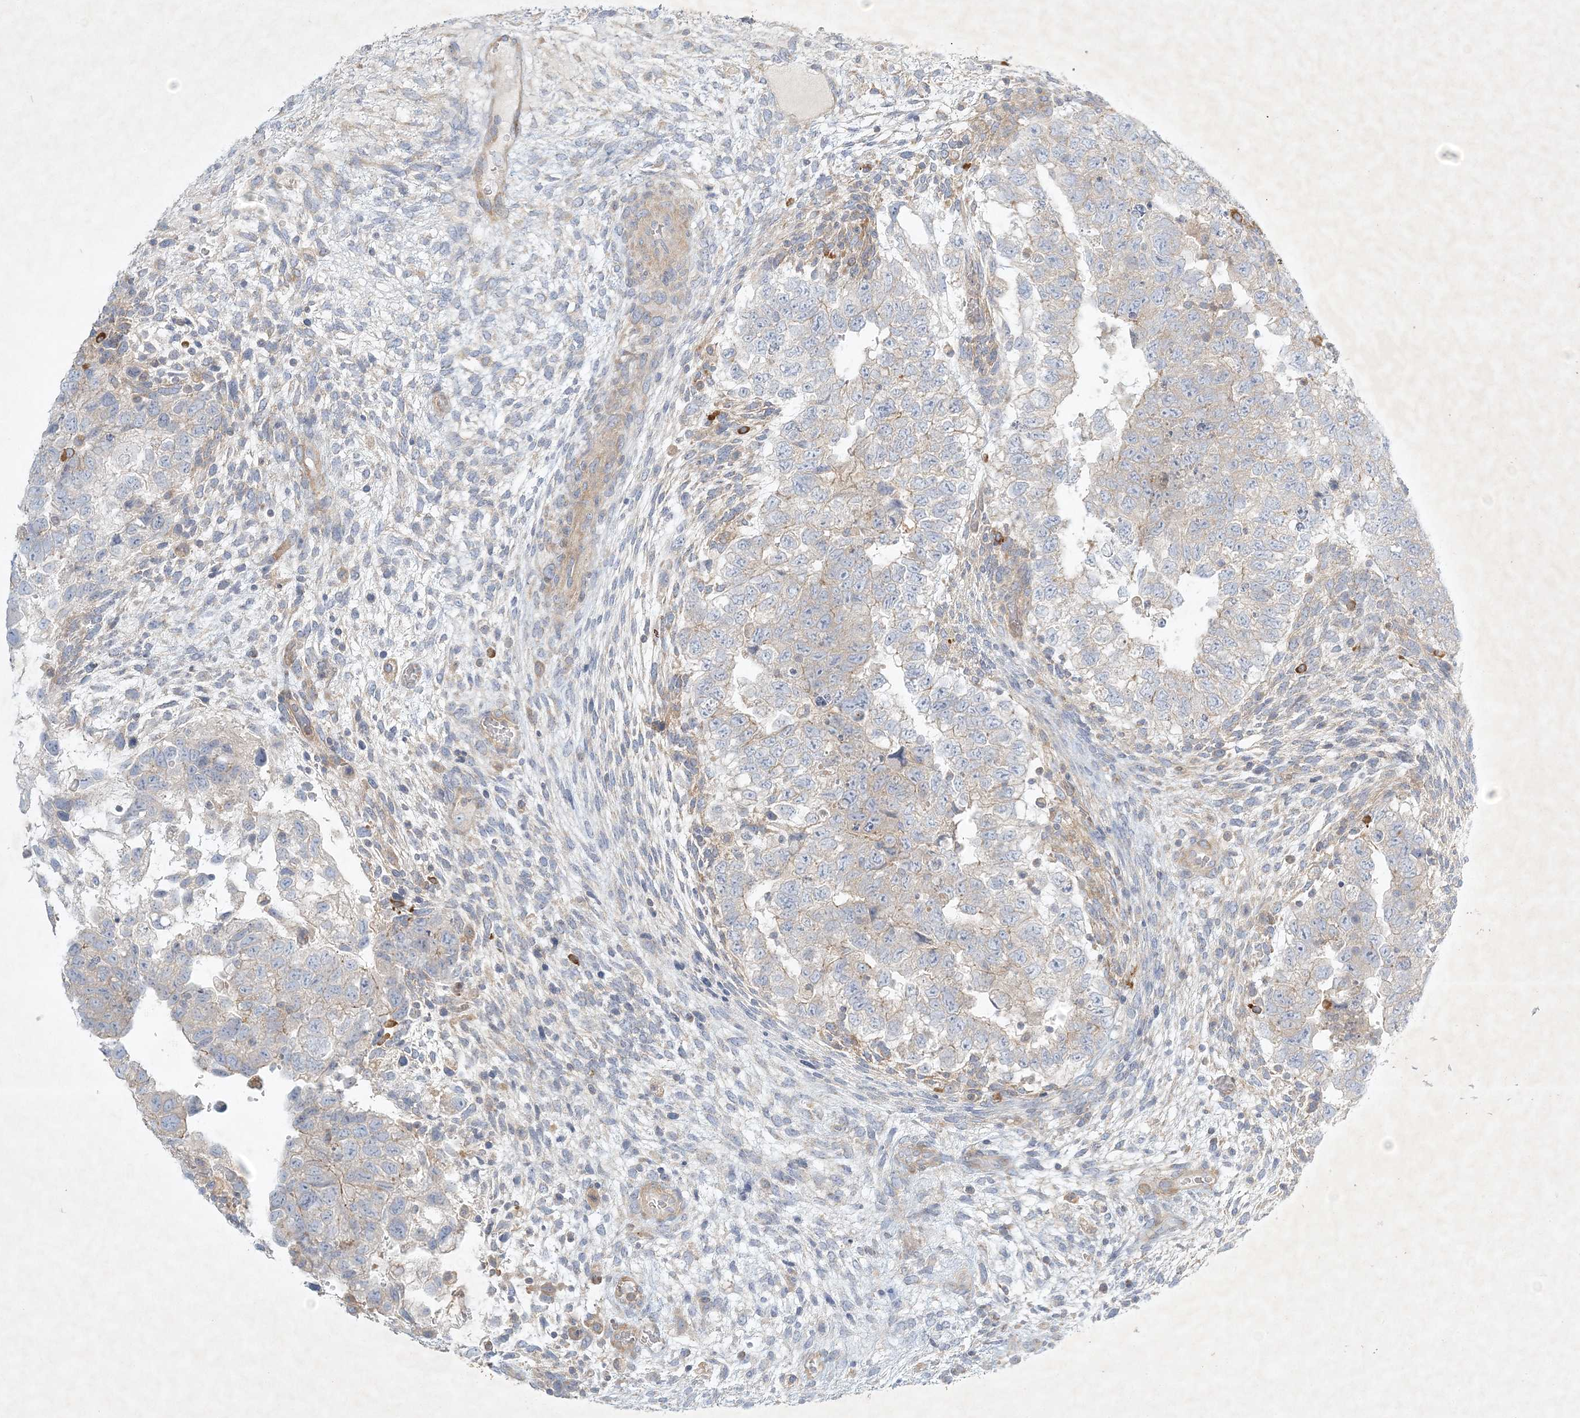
{"staining": {"intensity": "weak", "quantity": "<25%", "location": "cytoplasmic/membranous"}, "tissue": "testis cancer", "cell_type": "Tumor cells", "image_type": "cancer", "snomed": [{"axis": "morphology", "description": "Carcinoma, Embryonal, NOS"}, {"axis": "topography", "description": "Testis"}], "caption": "This micrograph is of testis cancer (embryonal carcinoma) stained with IHC to label a protein in brown with the nuclei are counter-stained blue. There is no staining in tumor cells. (DAB IHC with hematoxylin counter stain).", "gene": "STK11IP", "patient": {"sex": "male", "age": 37}}